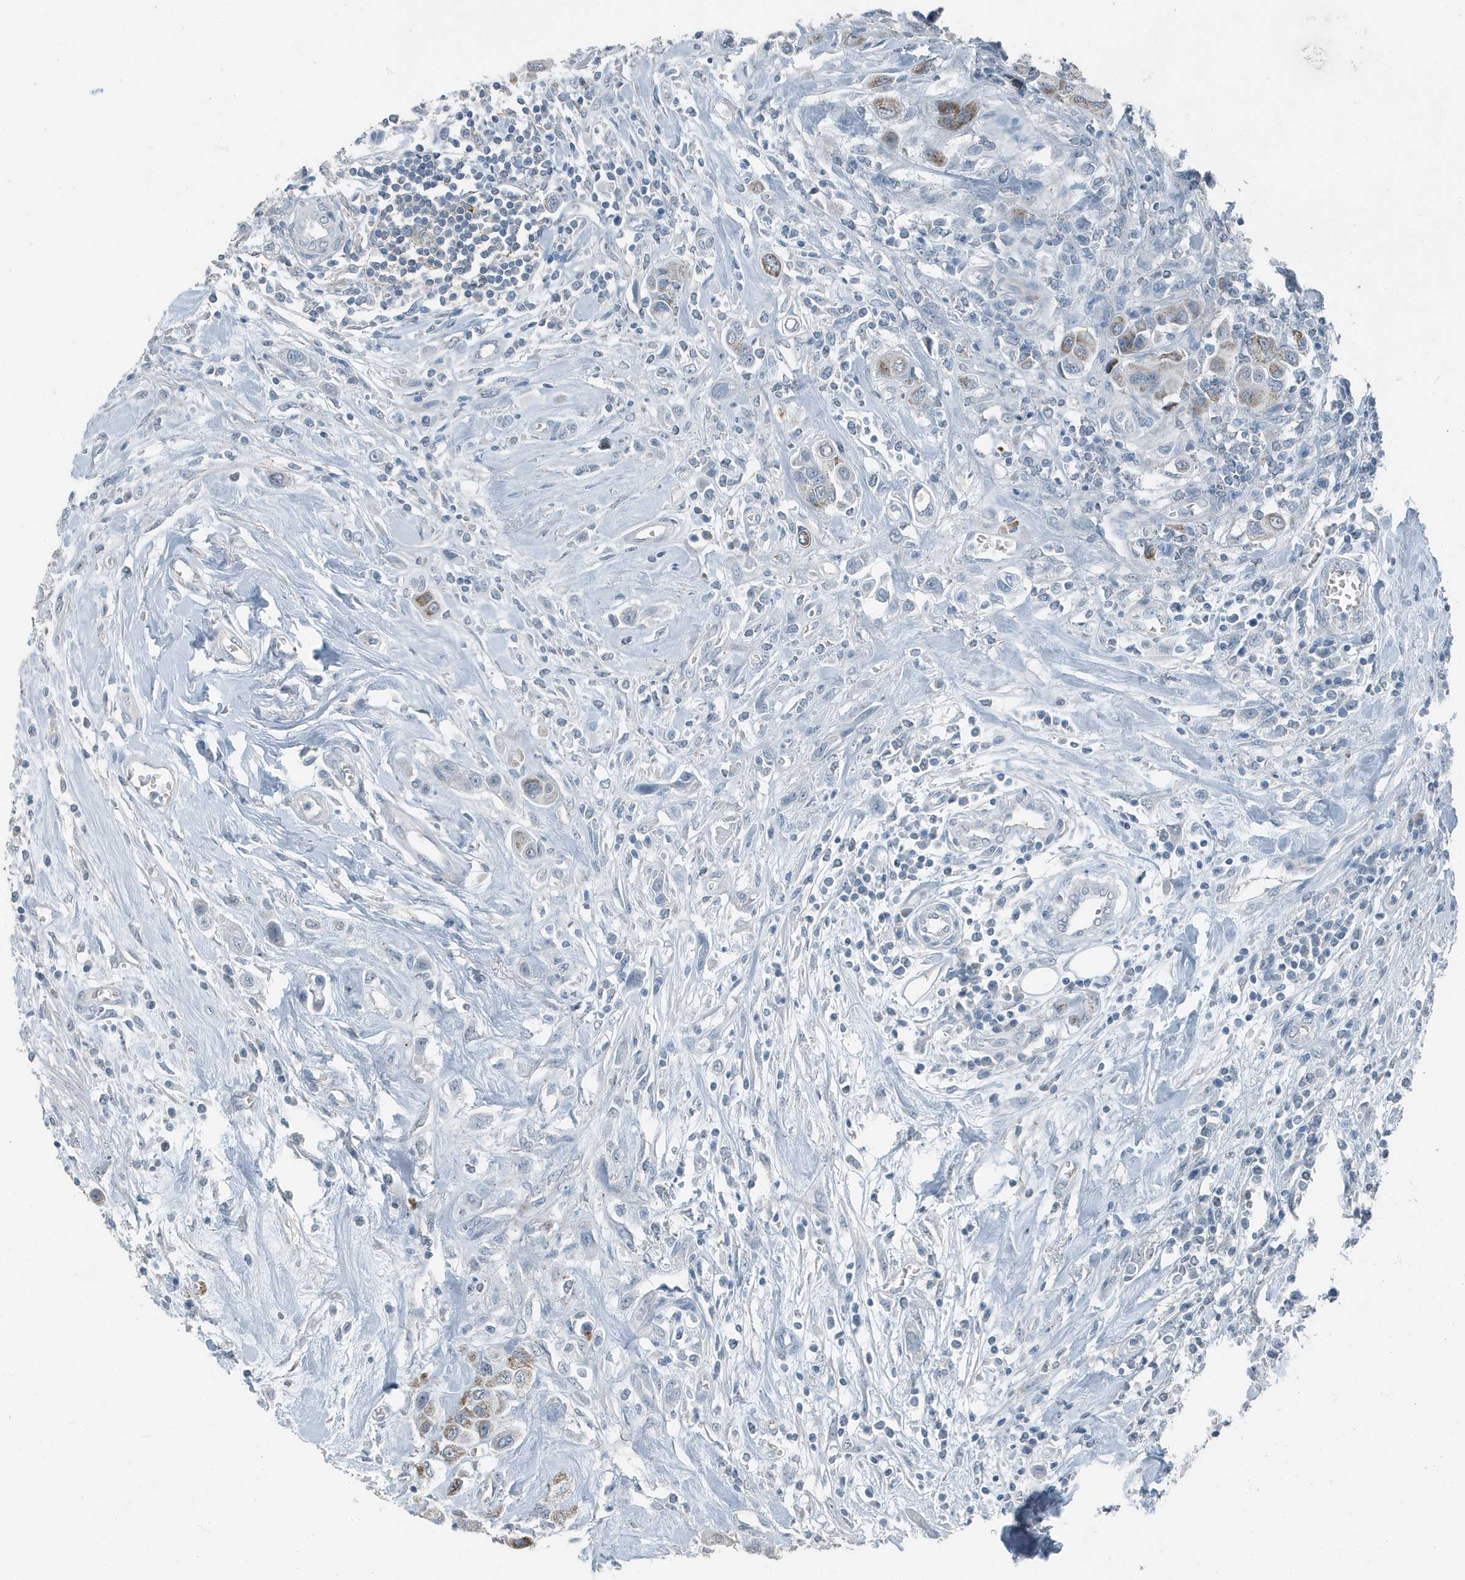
{"staining": {"intensity": "moderate", "quantity": "25%-75%", "location": "cytoplasmic/membranous"}, "tissue": "urothelial cancer", "cell_type": "Tumor cells", "image_type": "cancer", "snomed": [{"axis": "morphology", "description": "Urothelial carcinoma, High grade"}, {"axis": "topography", "description": "Urinary bladder"}], "caption": "Human urothelial carcinoma (high-grade) stained with a protein marker reveals moderate staining in tumor cells.", "gene": "FAM162A", "patient": {"sex": "male", "age": 50}}